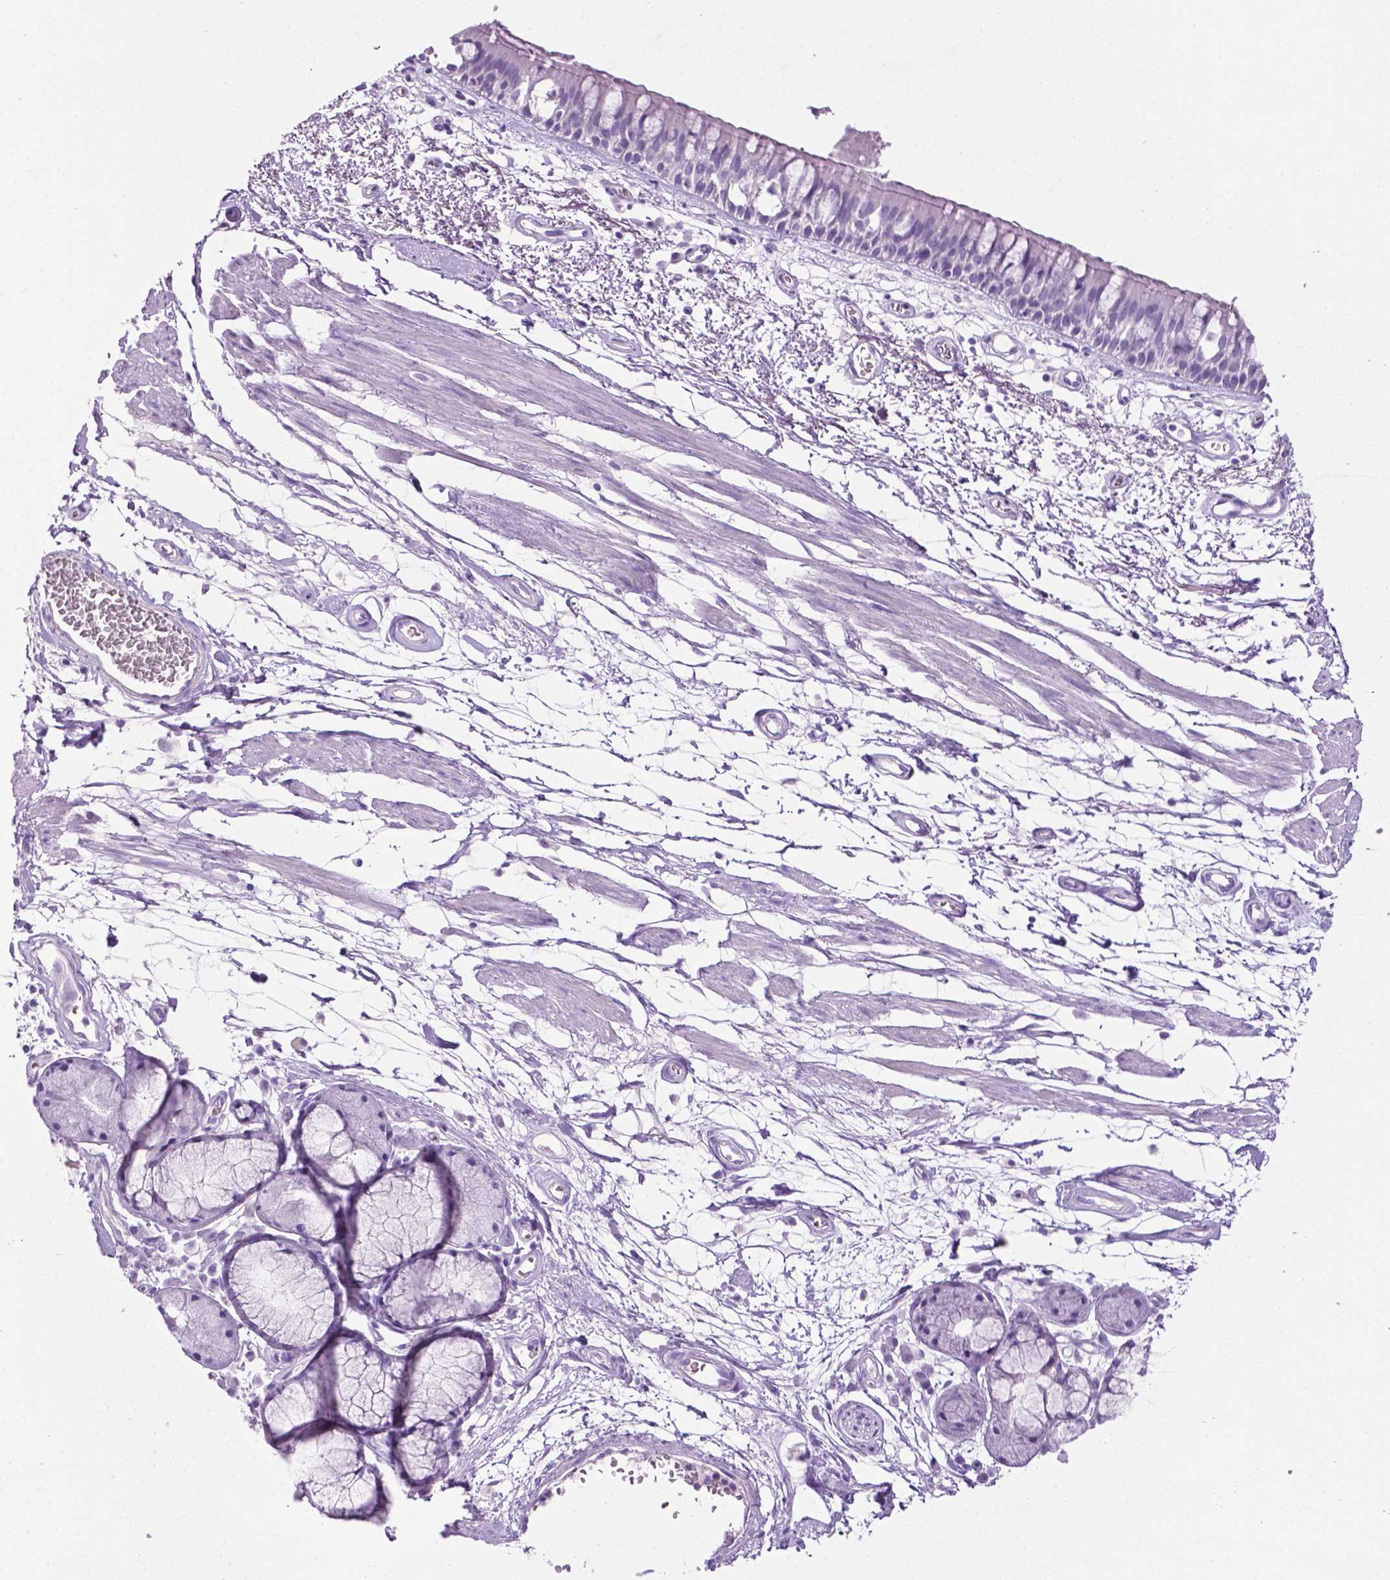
{"staining": {"intensity": "negative", "quantity": "none", "location": "none"}, "tissue": "bronchus", "cell_type": "Respiratory epithelial cells", "image_type": "normal", "snomed": [{"axis": "morphology", "description": "Normal tissue, NOS"}, {"axis": "morphology", "description": "Squamous cell carcinoma, NOS"}, {"axis": "topography", "description": "Cartilage tissue"}, {"axis": "topography", "description": "Bronchus"}, {"axis": "topography", "description": "Lung"}], "caption": "Benign bronchus was stained to show a protein in brown. There is no significant positivity in respiratory epithelial cells. (Brightfield microscopy of DAB immunohistochemistry (IHC) at high magnification).", "gene": "LELP1", "patient": {"sex": "male", "age": 66}}